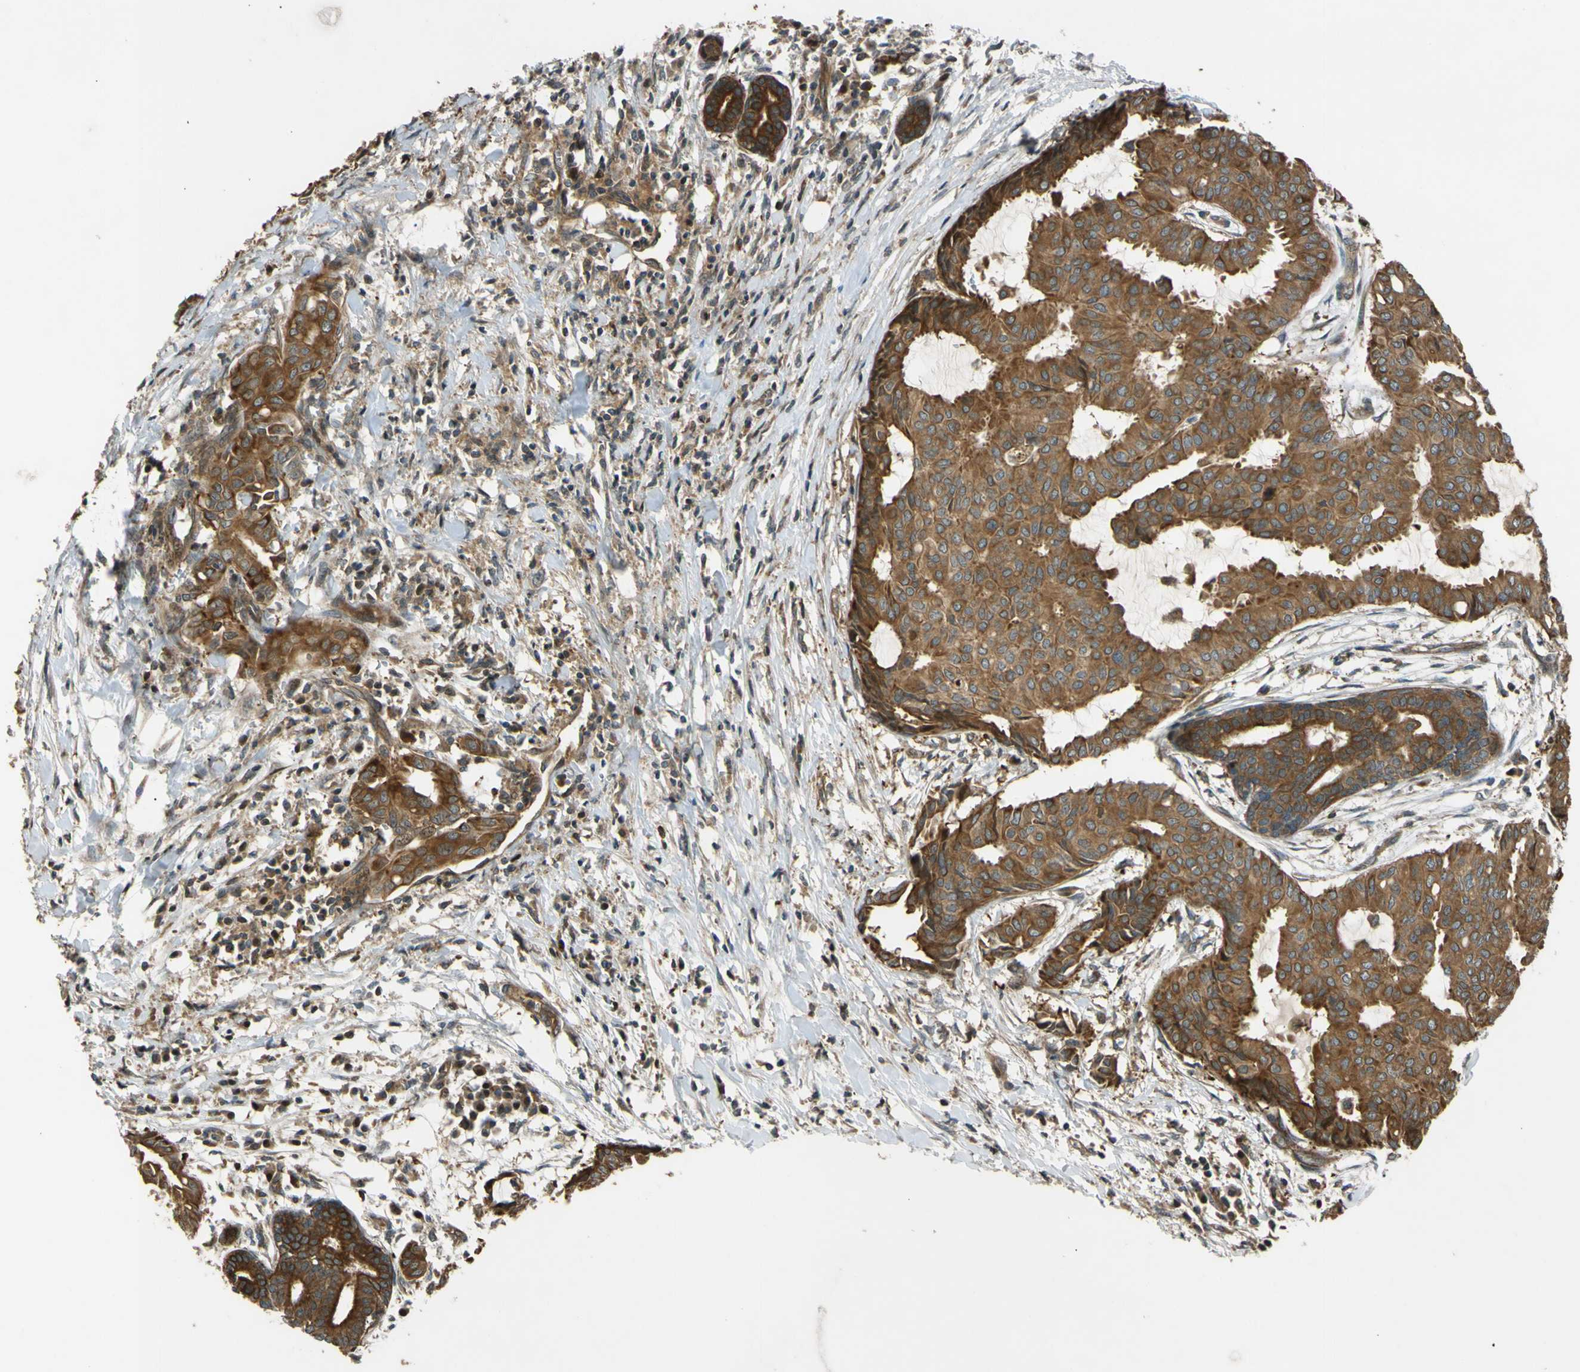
{"staining": {"intensity": "strong", "quantity": ">75%", "location": "cytoplasmic/membranous,nuclear"}, "tissue": "head and neck cancer", "cell_type": "Tumor cells", "image_type": "cancer", "snomed": [{"axis": "morphology", "description": "Adenocarcinoma, NOS"}, {"axis": "topography", "description": "Salivary gland"}, {"axis": "topography", "description": "Head-Neck"}], "caption": "Immunohistochemistry (IHC) micrograph of human adenocarcinoma (head and neck) stained for a protein (brown), which demonstrates high levels of strong cytoplasmic/membranous and nuclear expression in approximately >75% of tumor cells.", "gene": "FLII", "patient": {"sex": "female", "age": 59}}